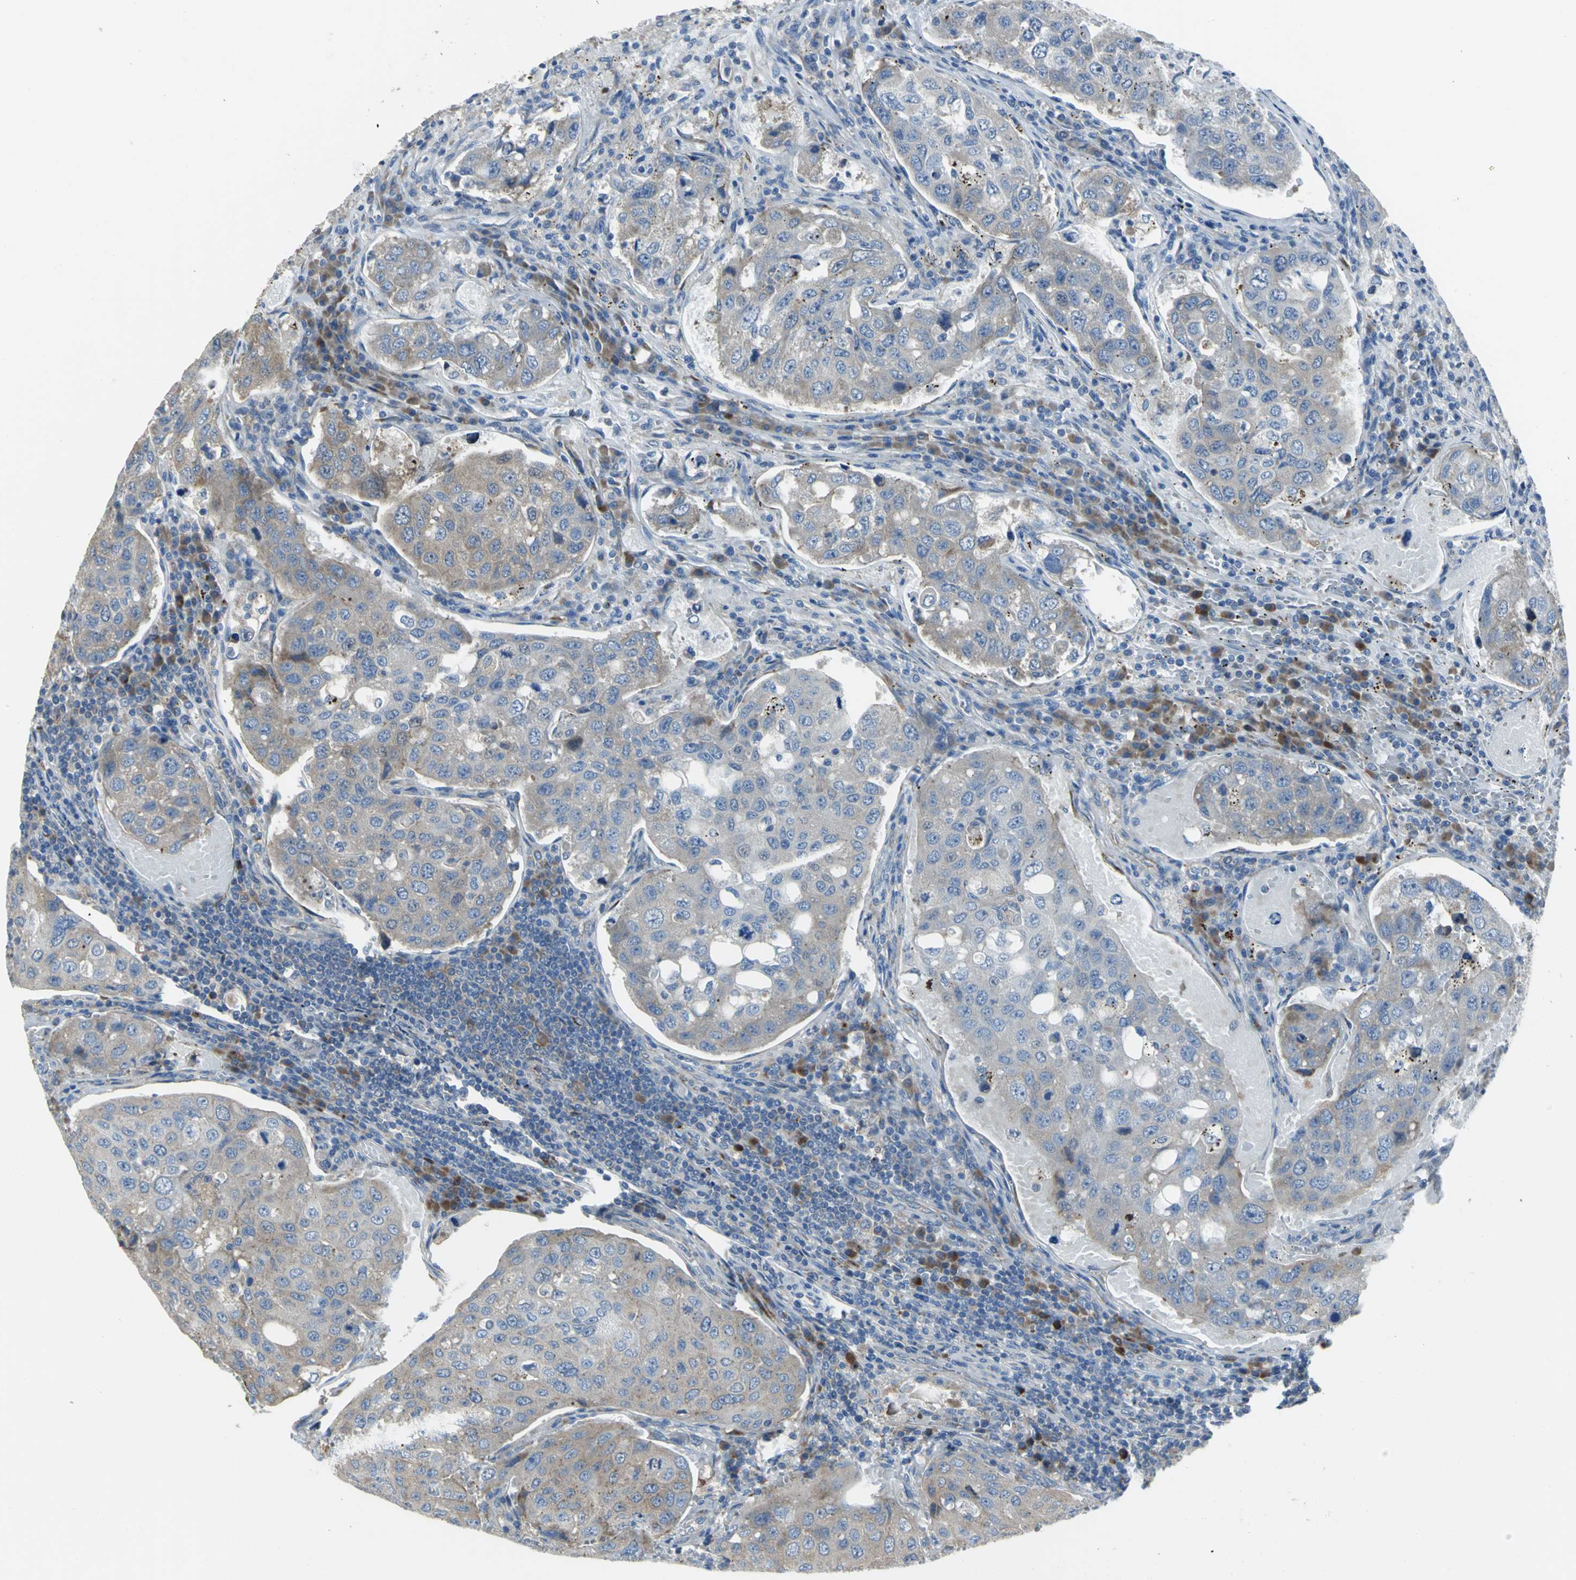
{"staining": {"intensity": "weak", "quantity": "<25%", "location": "cytoplasmic/membranous"}, "tissue": "urothelial cancer", "cell_type": "Tumor cells", "image_type": "cancer", "snomed": [{"axis": "morphology", "description": "Urothelial carcinoma, High grade"}, {"axis": "topography", "description": "Lymph node"}, {"axis": "topography", "description": "Urinary bladder"}], "caption": "Immunohistochemistry (IHC) photomicrograph of neoplastic tissue: urothelial carcinoma (high-grade) stained with DAB (3,3'-diaminobenzidine) reveals no significant protein positivity in tumor cells.", "gene": "EIF5A", "patient": {"sex": "male", "age": 51}}